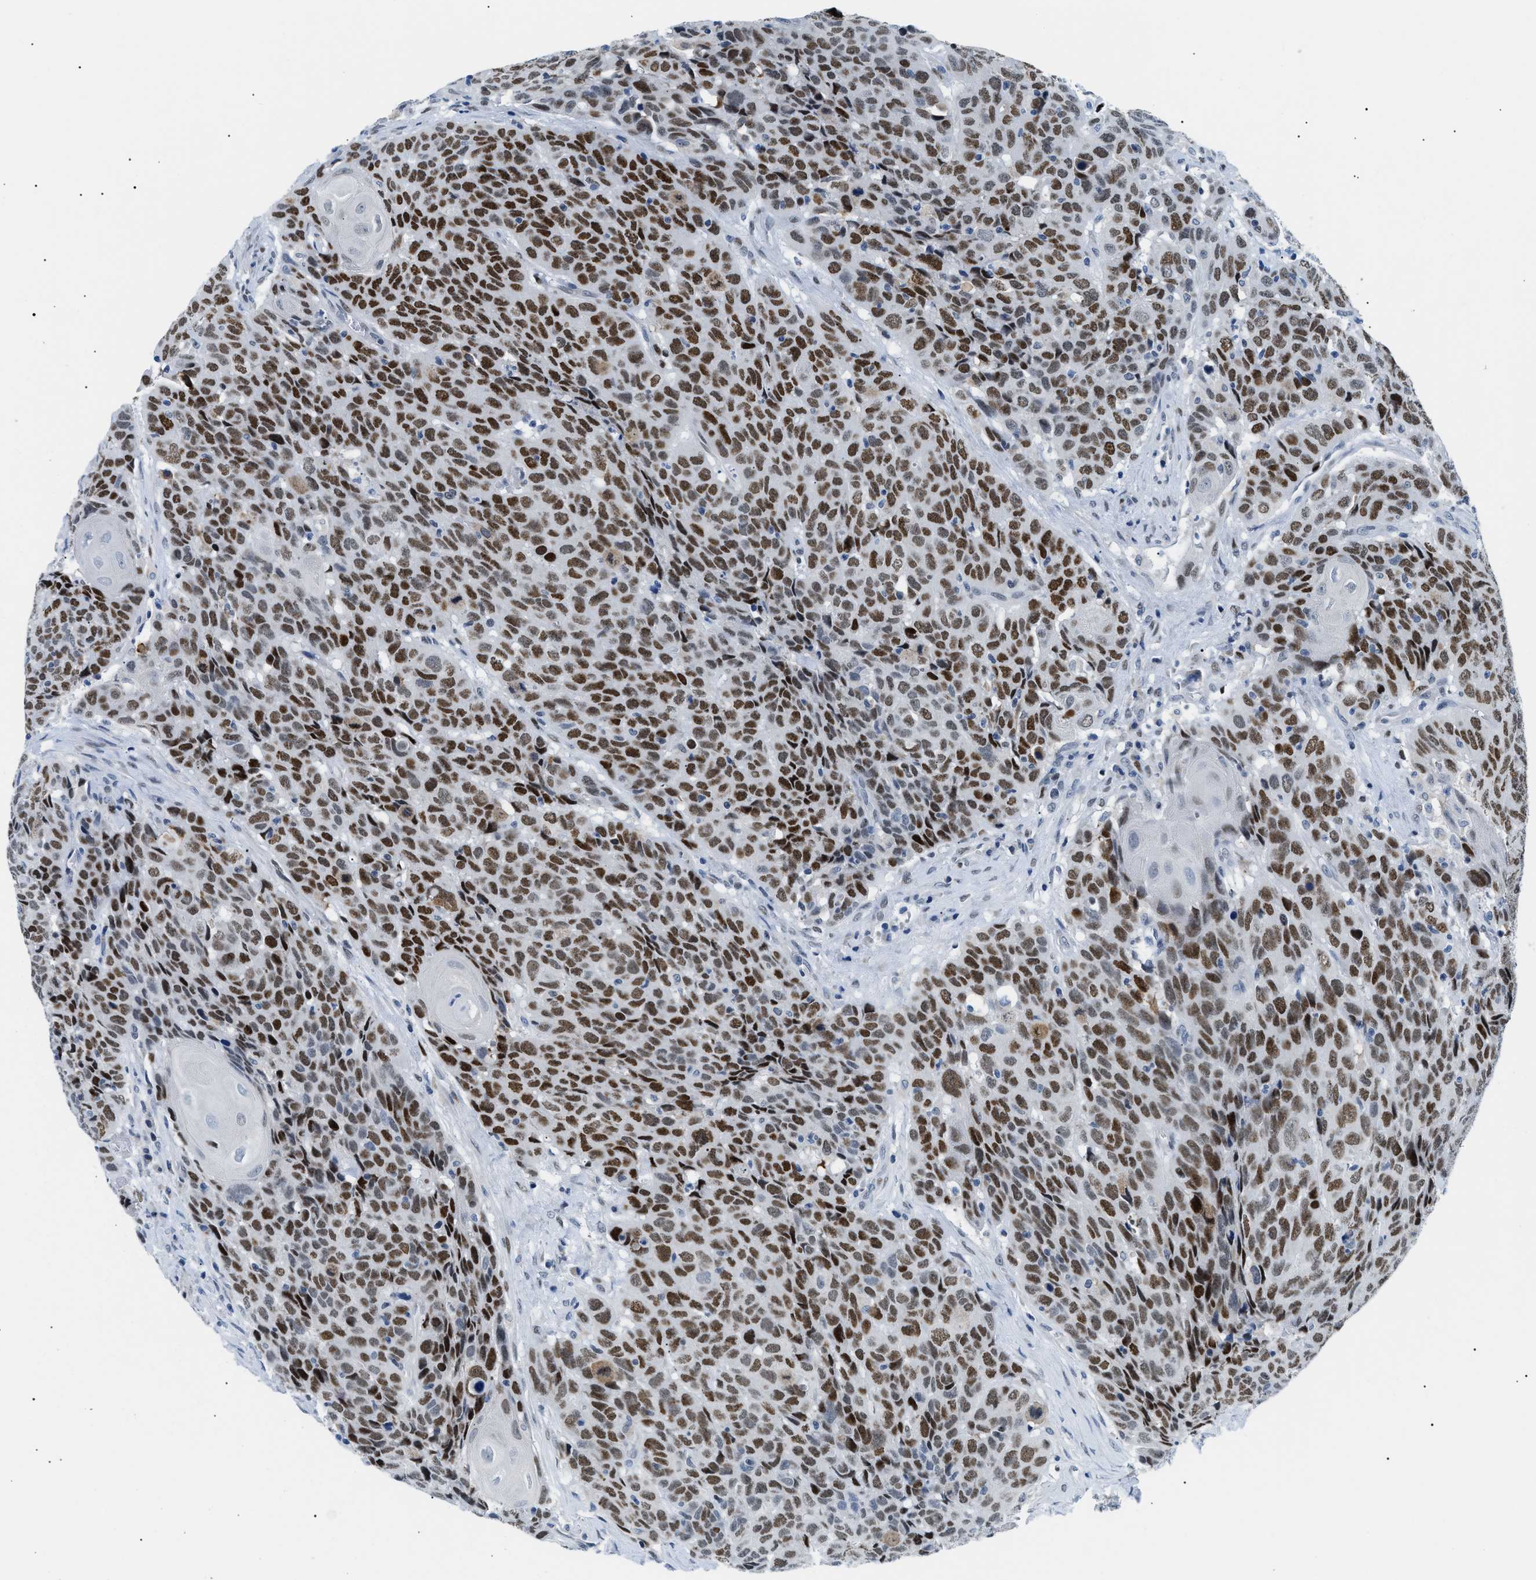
{"staining": {"intensity": "strong", "quantity": ">75%", "location": "nuclear"}, "tissue": "head and neck cancer", "cell_type": "Tumor cells", "image_type": "cancer", "snomed": [{"axis": "morphology", "description": "Squamous cell carcinoma, NOS"}, {"axis": "topography", "description": "Head-Neck"}], "caption": "Immunohistochemistry (IHC) micrograph of human squamous cell carcinoma (head and neck) stained for a protein (brown), which shows high levels of strong nuclear staining in about >75% of tumor cells.", "gene": "SMARCC1", "patient": {"sex": "male", "age": 66}}